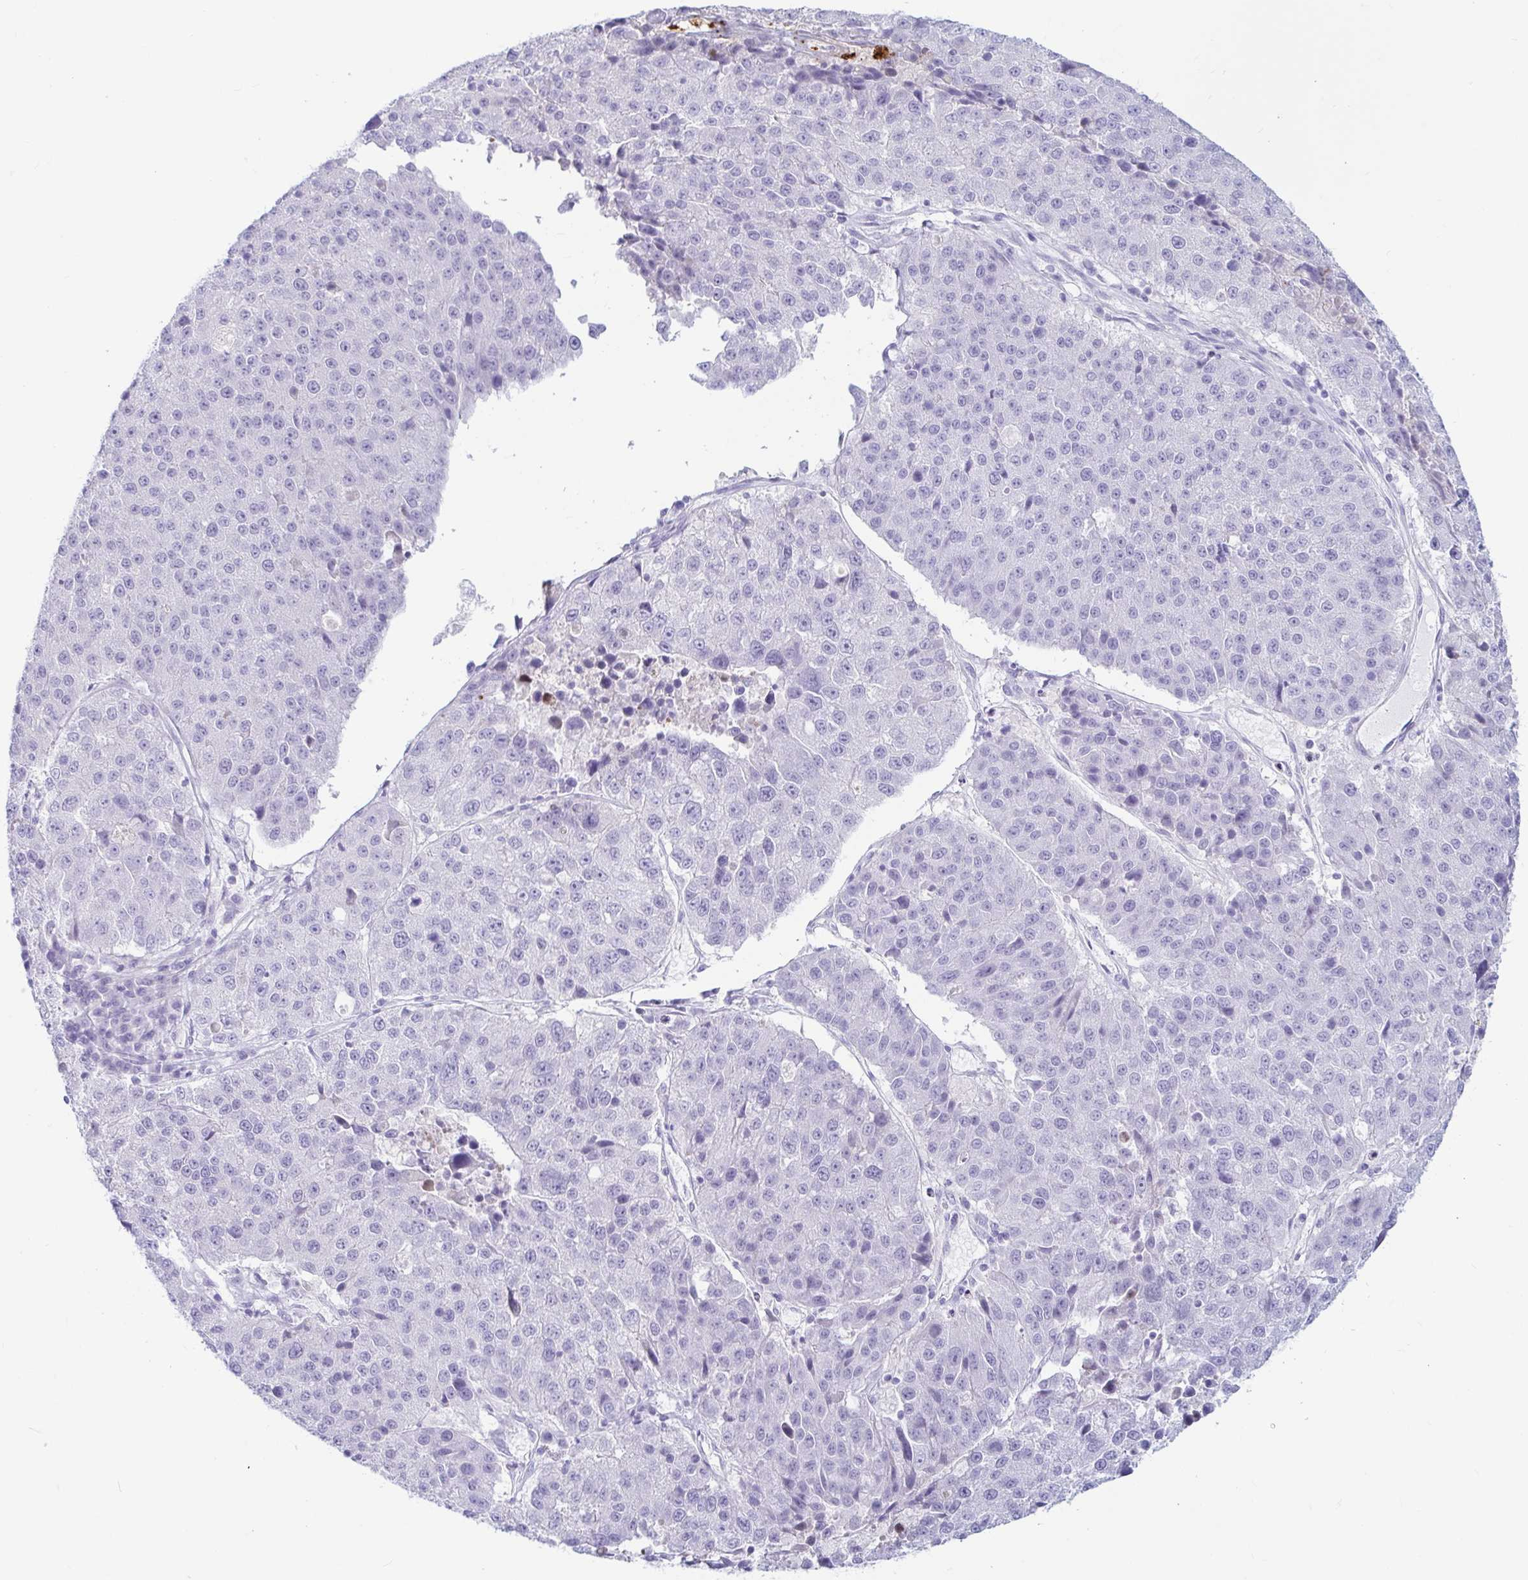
{"staining": {"intensity": "negative", "quantity": "none", "location": "none"}, "tissue": "stomach cancer", "cell_type": "Tumor cells", "image_type": "cancer", "snomed": [{"axis": "morphology", "description": "Adenocarcinoma, NOS"}, {"axis": "topography", "description": "Stomach"}], "caption": "The photomicrograph demonstrates no significant staining in tumor cells of stomach cancer.", "gene": "ERICH6", "patient": {"sex": "male", "age": 71}}